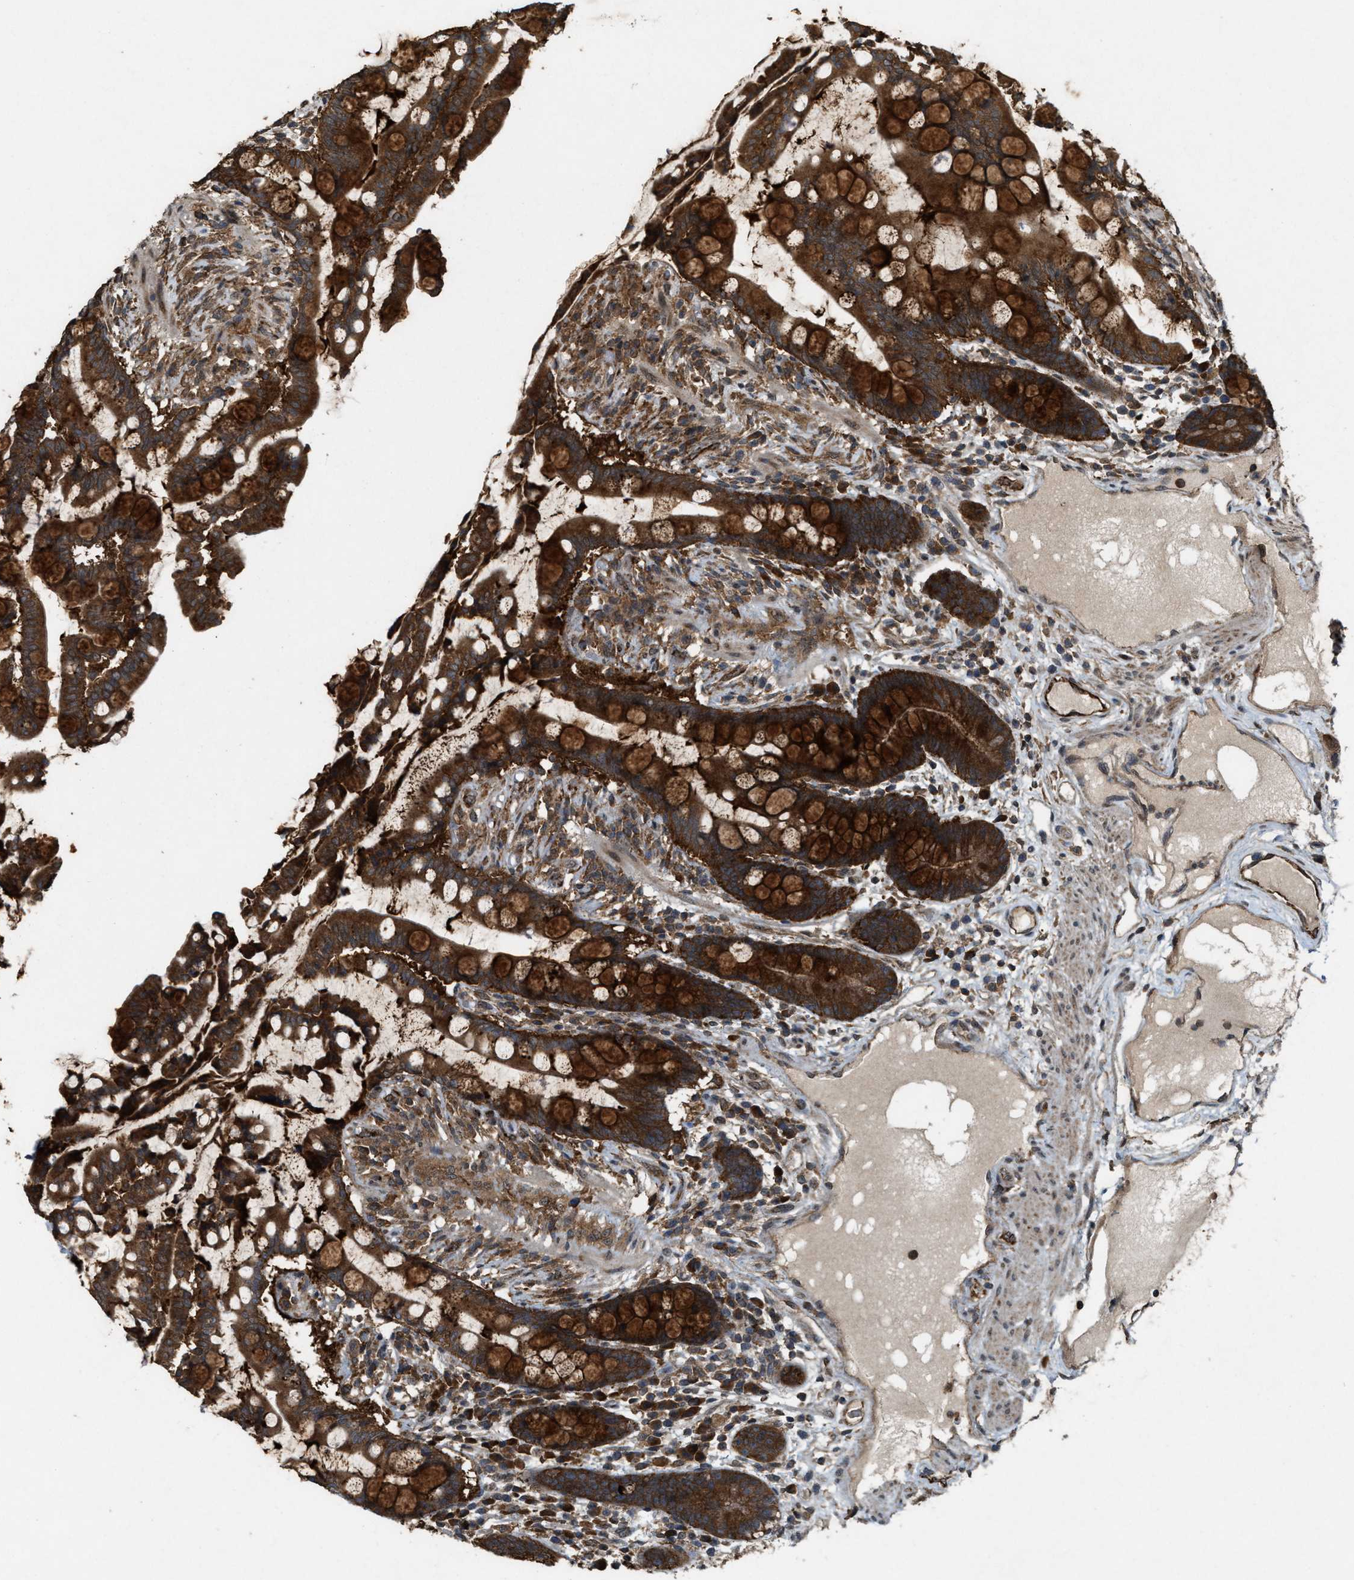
{"staining": {"intensity": "strong", "quantity": ">75%", "location": "cytoplasmic/membranous"}, "tissue": "colon", "cell_type": "Endothelial cells", "image_type": "normal", "snomed": [{"axis": "morphology", "description": "Normal tissue, NOS"}, {"axis": "topography", "description": "Colon"}], "caption": "Immunohistochemical staining of normal colon demonstrates high levels of strong cytoplasmic/membranous staining in about >75% of endothelial cells.", "gene": "ARHGEF5", "patient": {"sex": "male", "age": 73}}